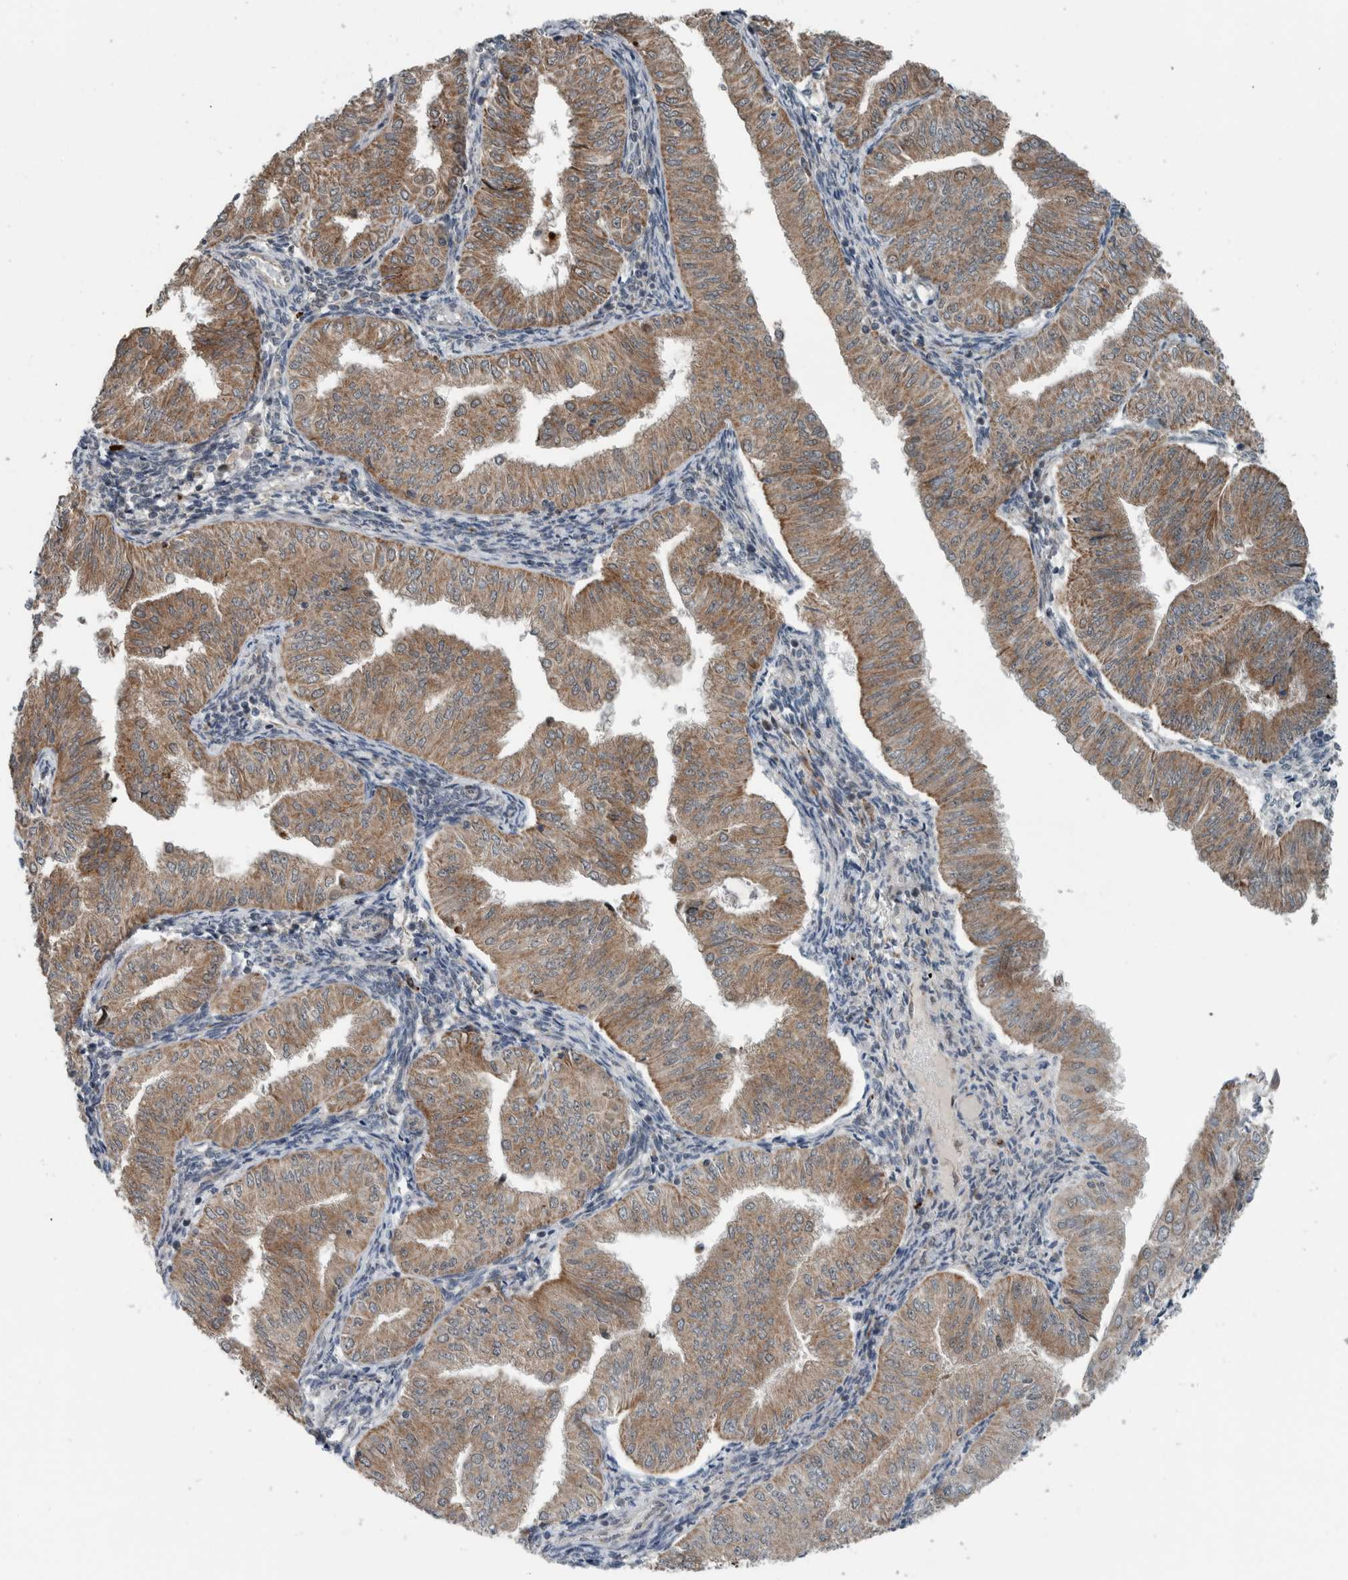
{"staining": {"intensity": "moderate", "quantity": ">75%", "location": "cytoplasmic/membranous"}, "tissue": "endometrial cancer", "cell_type": "Tumor cells", "image_type": "cancer", "snomed": [{"axis": "morphology", "description": "Normal tissue, NOS"}, {"axis": "morphology", "description": "Adenocarcinoma, NOS"}, {"axis": "topography", "description": "Endometrium"}], "caption": "Immunohistochemistry histopathology image of endometrial adenocarcinoma stained for a protein (brown), which exhibits medium levels of moderate cytoplasmic/membranous staining in approximately >75% of tumor cells.", "gene": "GBA2", "patient": {"sex": "female", "age": 53}}